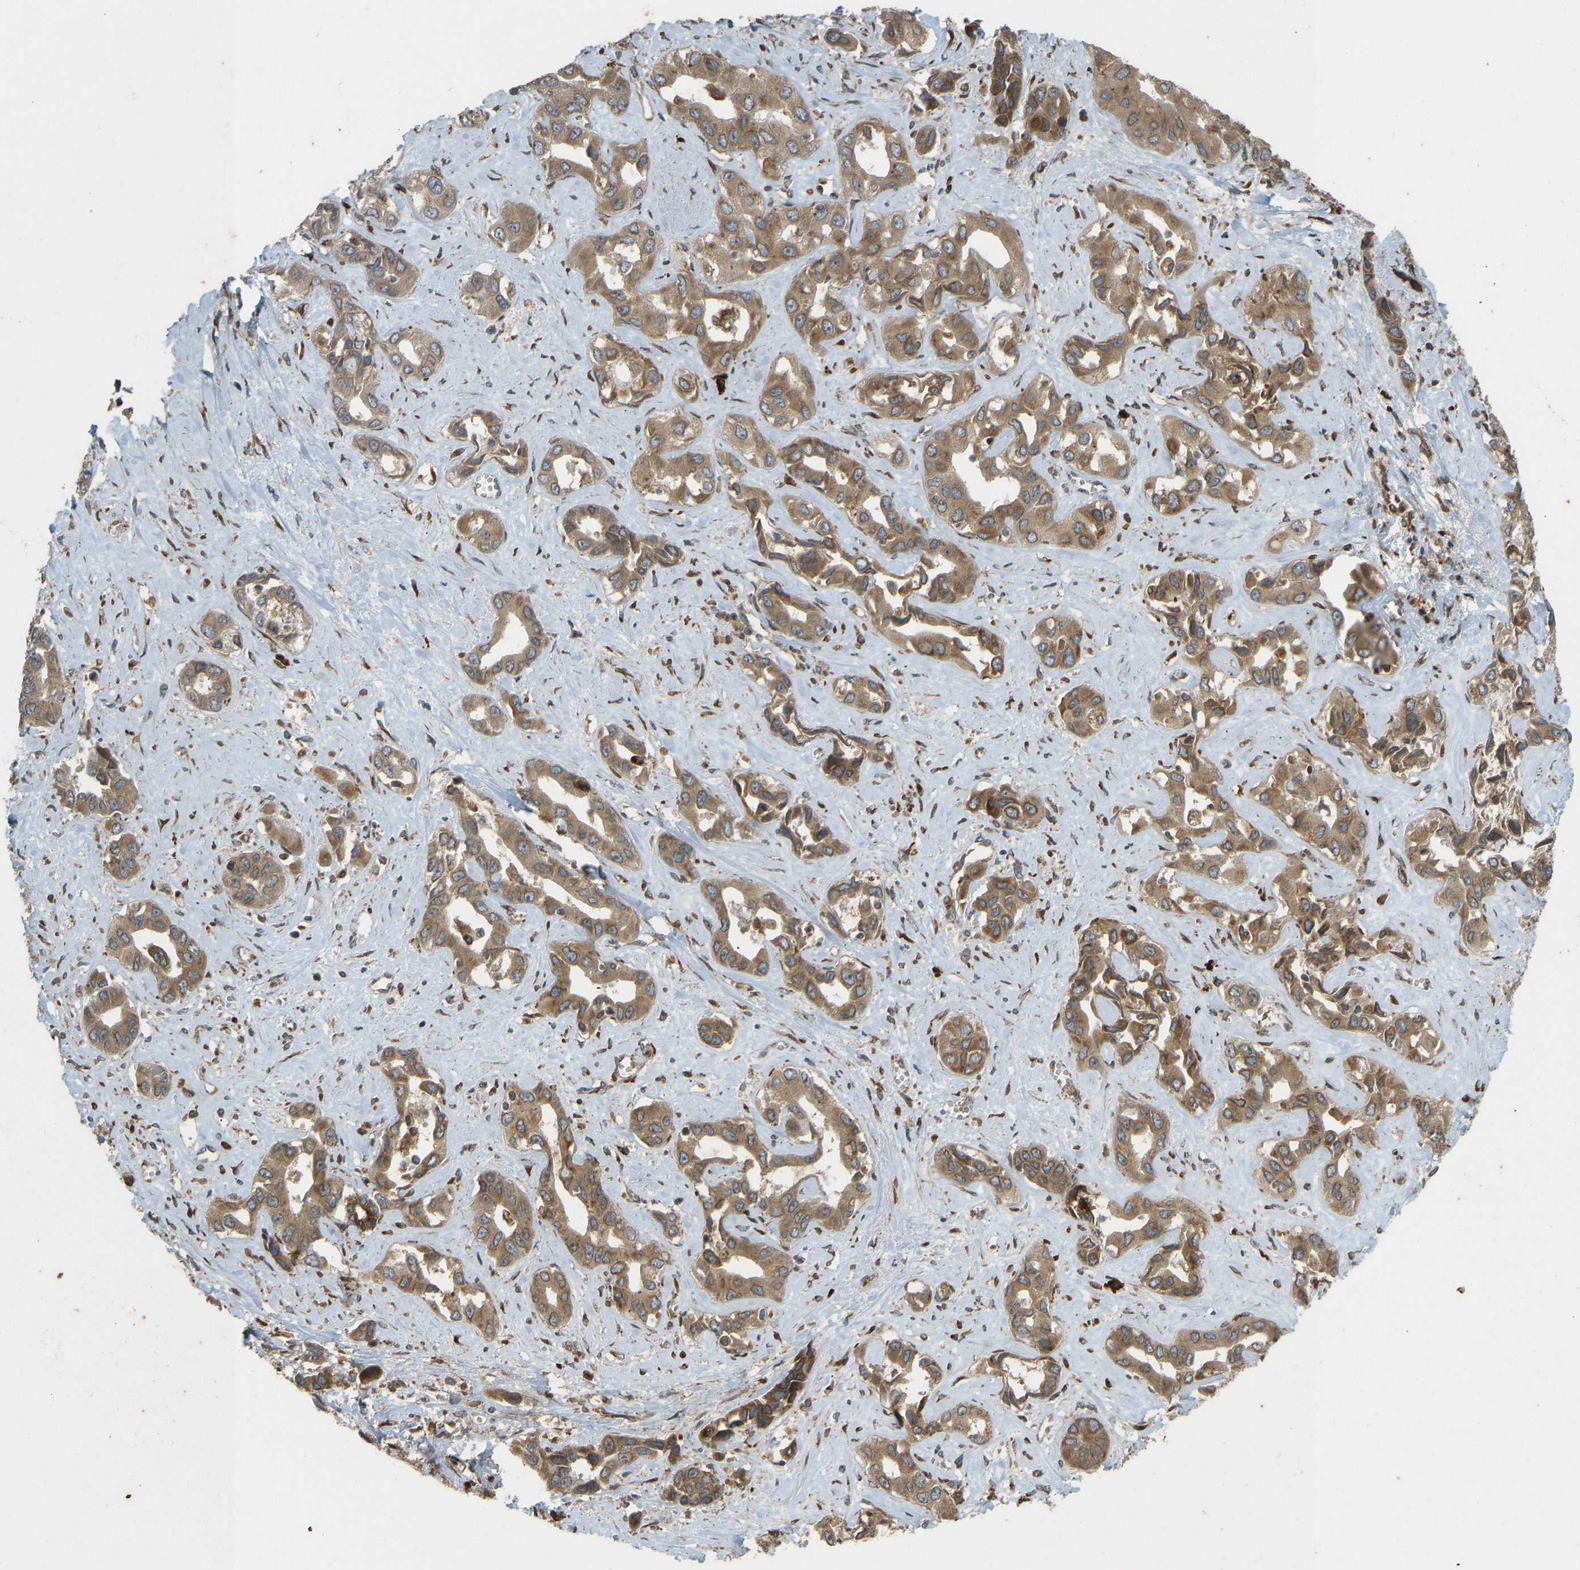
{"staining": {"intensity": "moderate", "quantity": ">75%", "location": "cytoplasmic/membranous"}, "tissue": "liver cancer", "cell_type": "Tumor cells", "image_type": "cancer", "snomed": [{"axis": "morphology", "description": "Cholangiocarcinoma"}, {"axis": "topography", "description": "Liver"}], "caption": "An image of human liver cholangiocarcinoma stained for a protein reveals moderate cytoplasmic/membranous brown staining in tumor cells. (DAB (3,3'-diaminobenzidine) IHC, brown staining for protein, blue staining for nuclei).", "gene": "RPN2", "patient": {"sex": "female", "age": 52}}